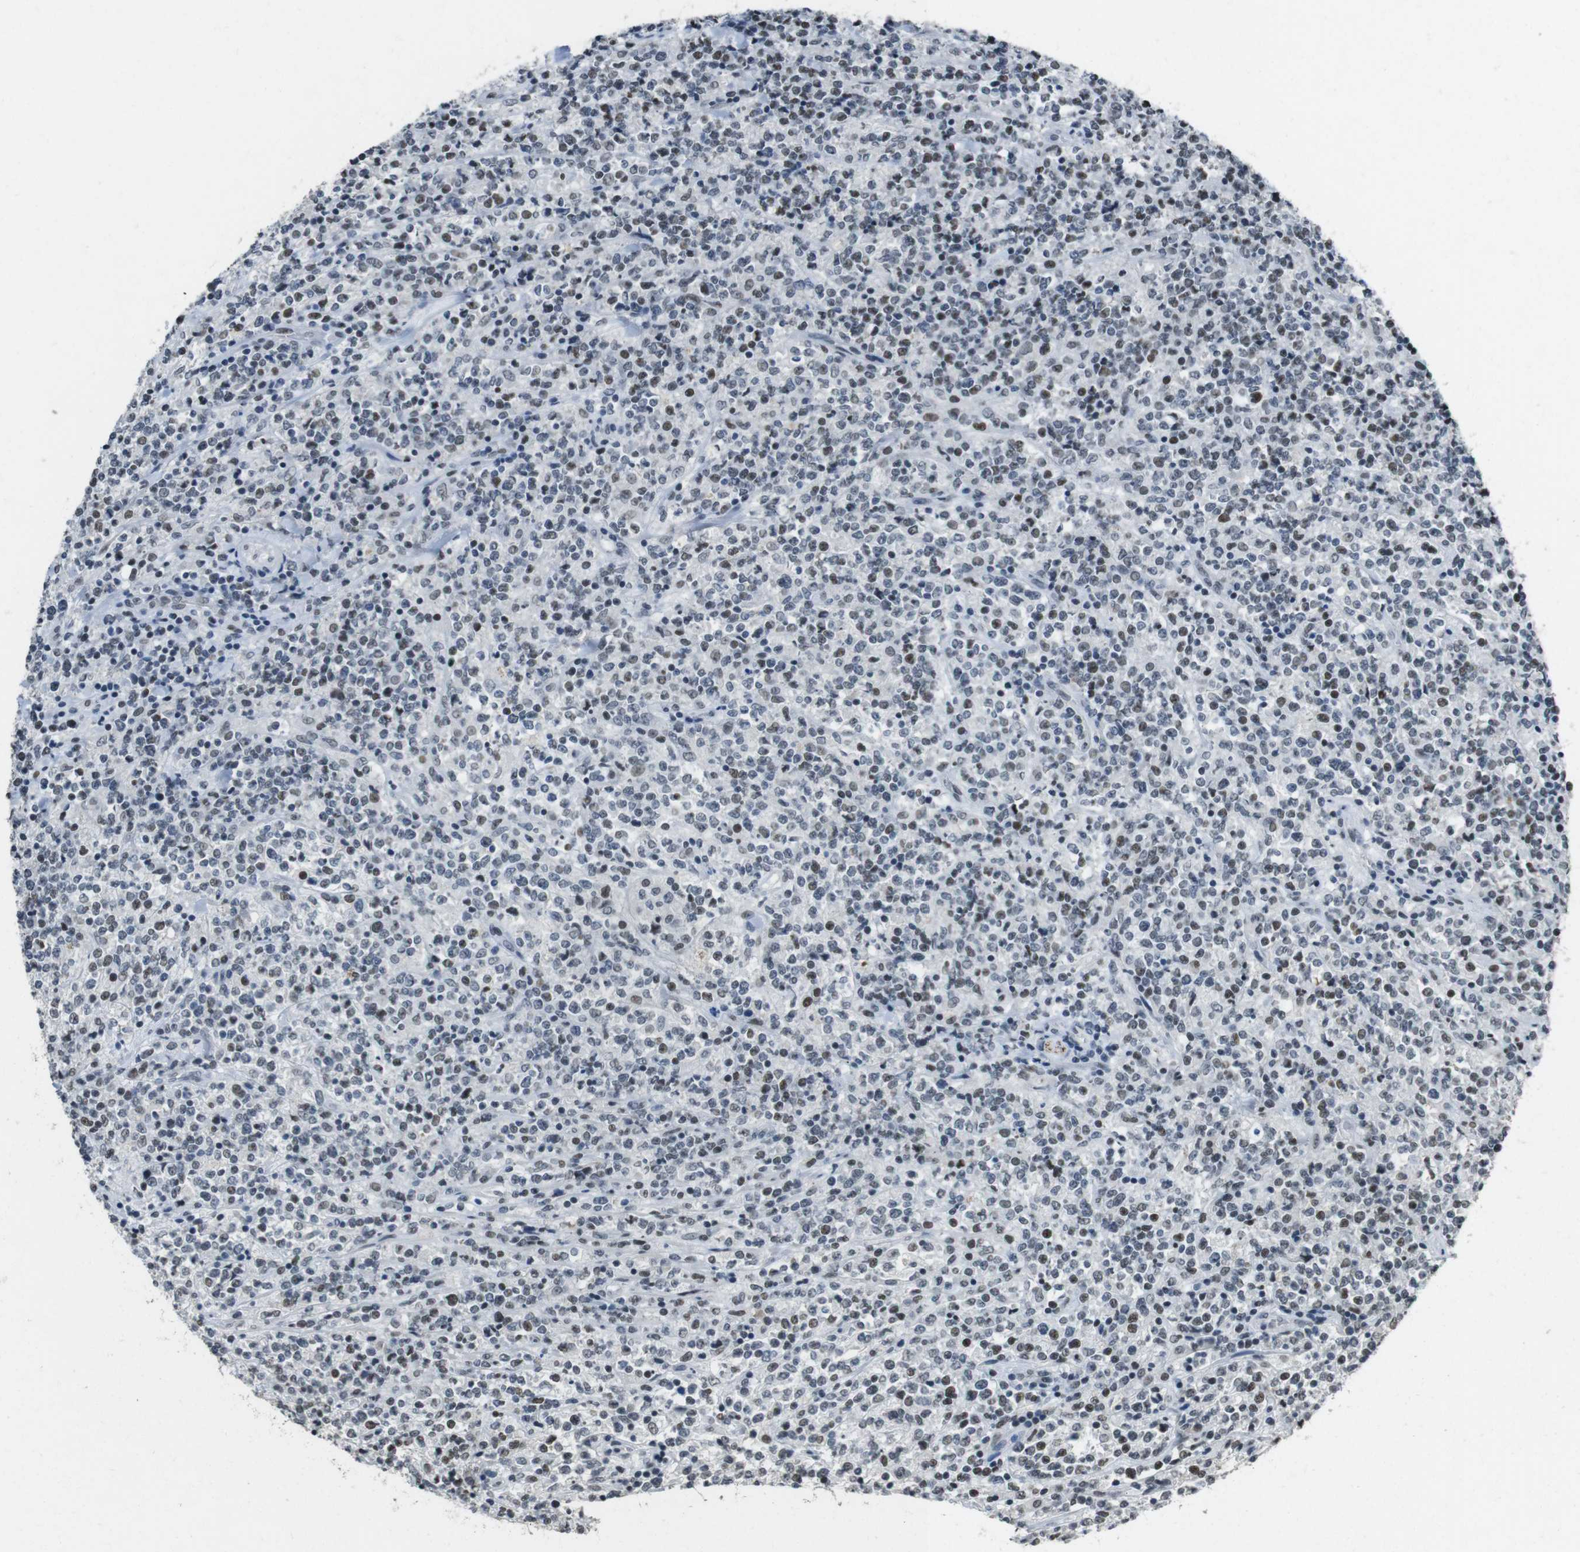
{"staining": {"intensity": "weak", "quantity": "<25%", "location": "nuclear"}, "tissue": "lymphoma", "cell_type": "Tumor cells", "image_type": "cancer", "snomed": [{"axis": "morphology", "description": "Malignant lymphoma, non-Hodgkin's type, High grade"}, {"axis": "topography", "description": "Soft tissue"}], "caption": "Human lymphoma stained for a protein using immunohistochemistry displays no staining in tumor cells.", "gene": "CSNK2B", "patient": {"sex": "male", "age": 18}}